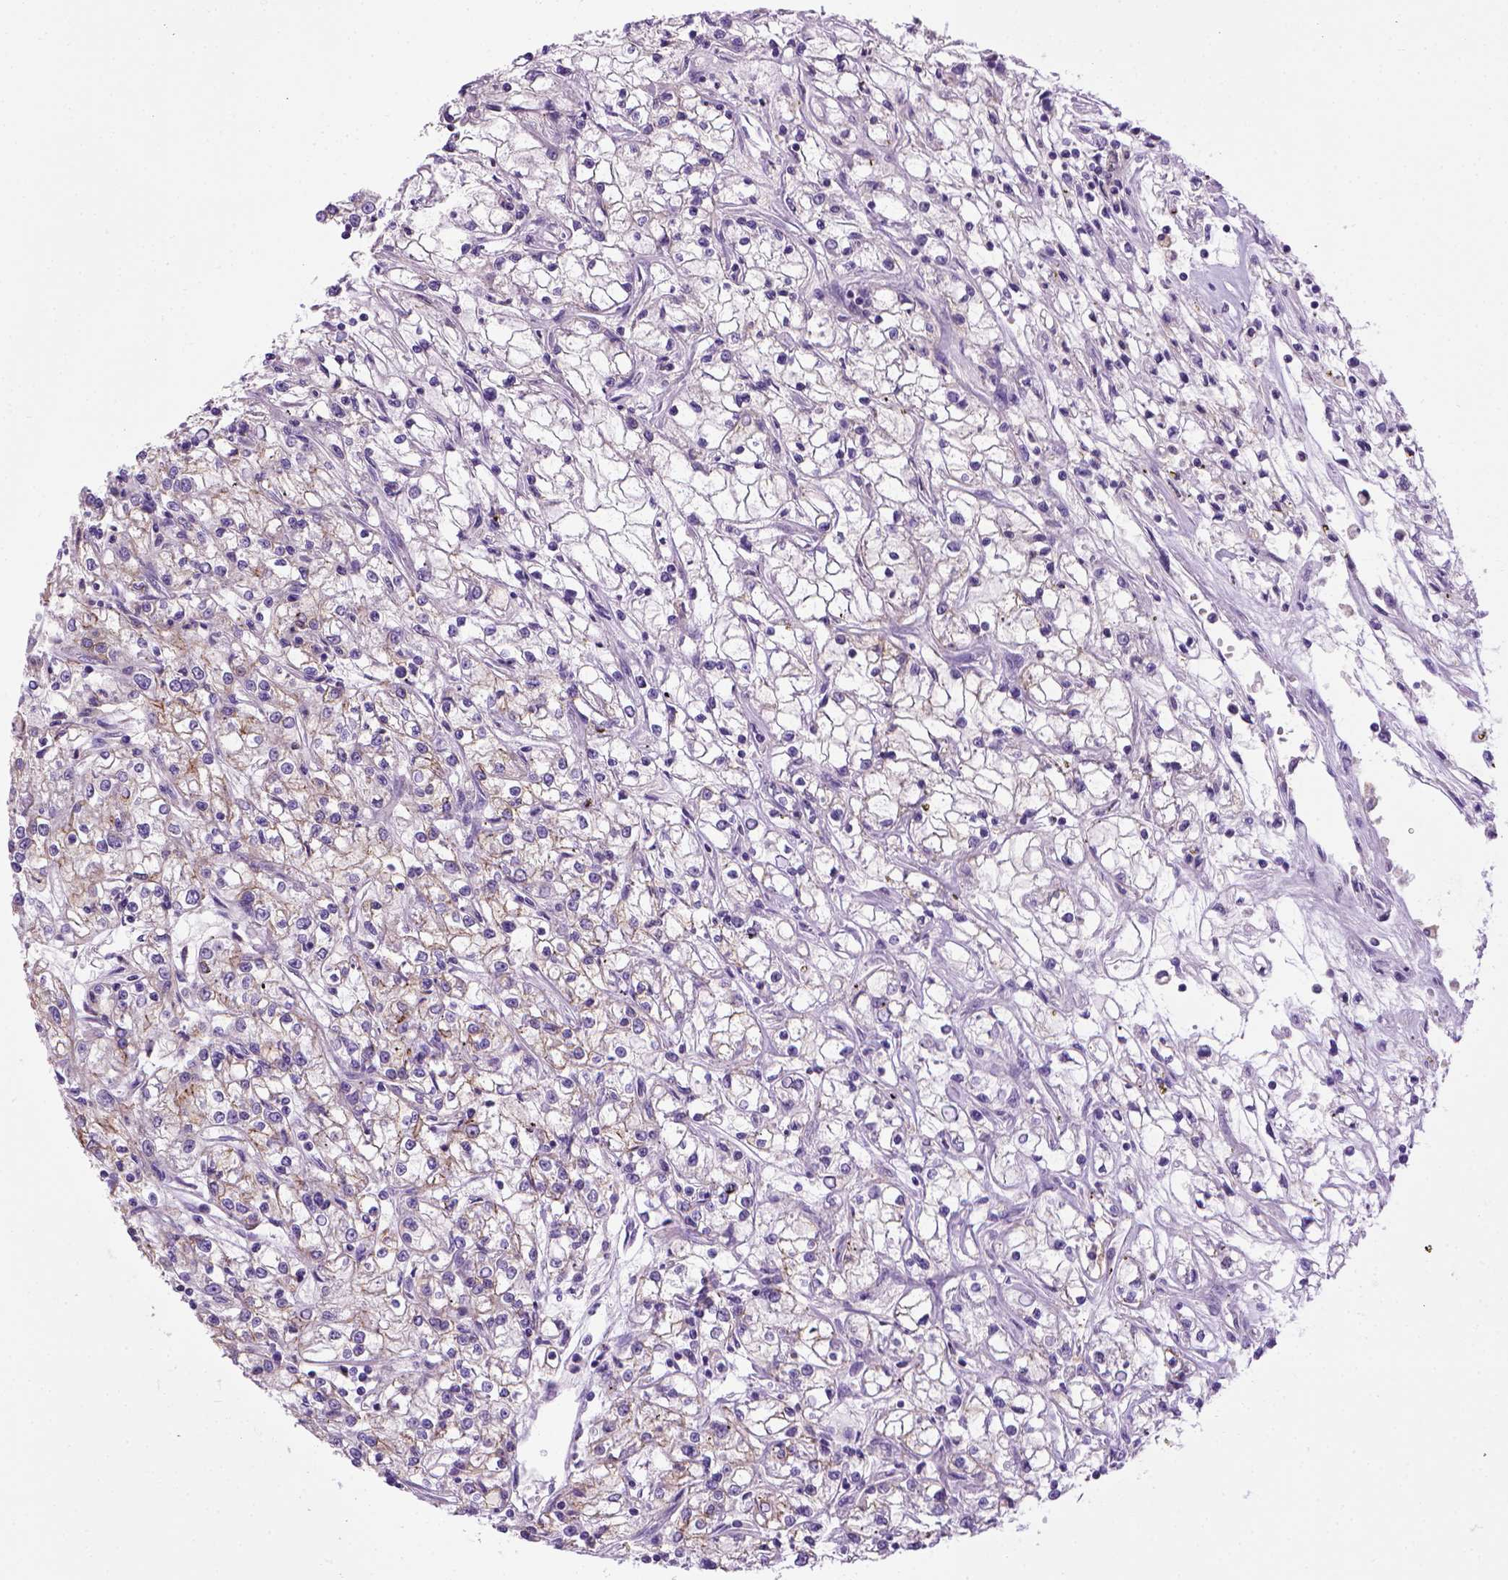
{"staining": {"intensity": "moderate", "quantity": "<25%", "location": "cytoplasmic/membranous"}, "tissue": "renal cancer", "cell_type": "Tumor cells", "image_type": "cancer", "snomed": [{"axis": "morphology", "description": "Adenocarcinoma, NOS"}, {"axis": "topography", "description": "Kidney"}], "caption": "Immunohistochemistry histopathology image of adenocarcinoma (renal) stained for a protein (brown), which displays low levels of moderate cytoplasmic/membranous positivity in about <25% of tumor cells.", "gene": "CDH1", "patient": {"sex": "female", "age": 59}}